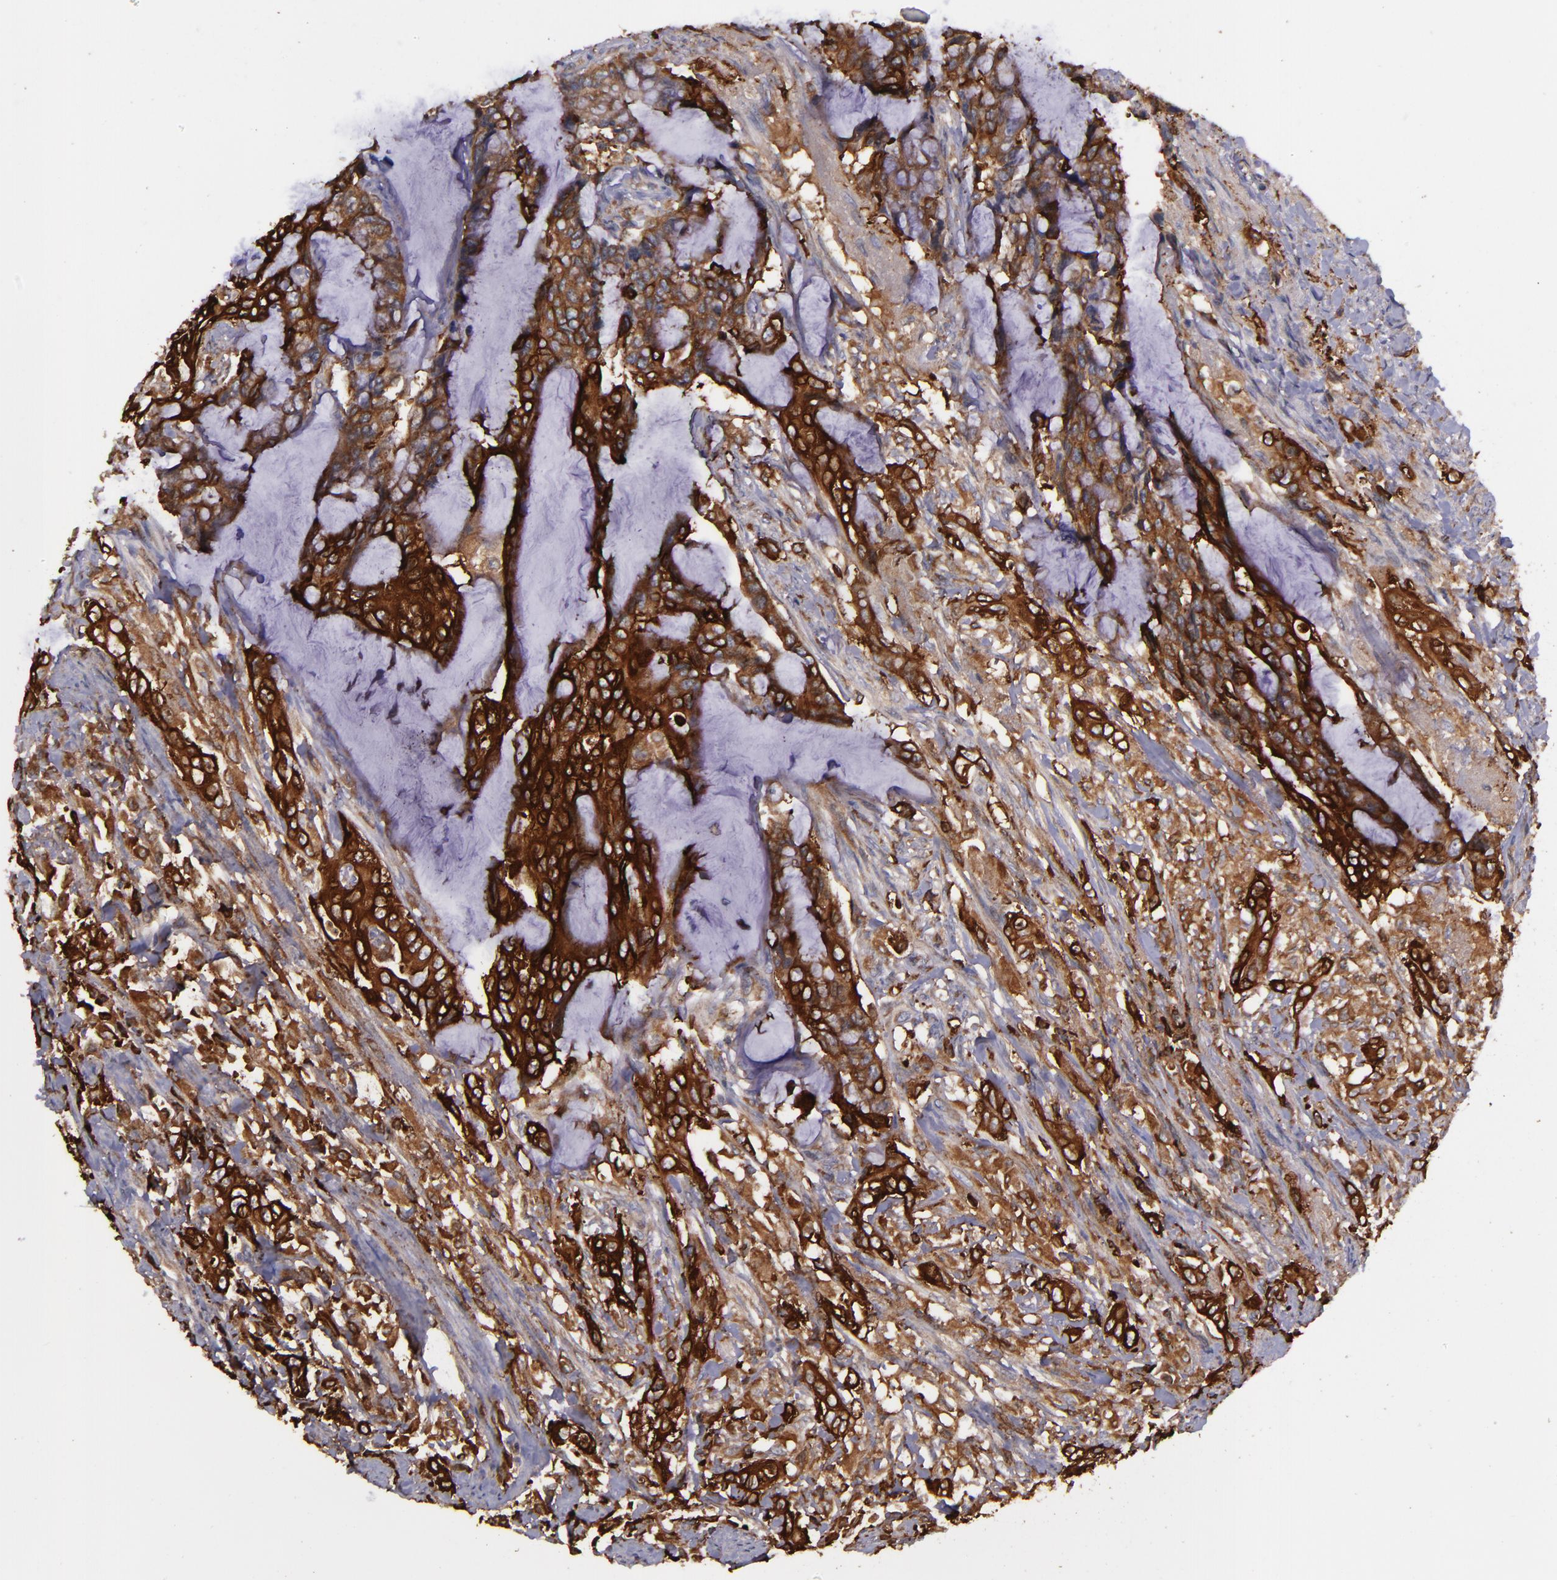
{"staining": {"intensity": "strong", "quantity": ">75%", "location": "cytoplasmic/membranous"}, "tissue": "colorectal cancer", "cell_type": "Tumor cells", "image_type": "cancer", "snomed": [{"axis": "morphology", "description": "Adenocarcinoma, NOS"}, {"axis": "topography", "description": "Rectum"}], "caption": "The histopathology image shows a brown stain indicating the presence of a protein in the cytoplasmic/membranous of tumor cells in colorectal cancer (adenocarcinoma). (DAB (3,3'-diaminobenzidine) IHC with brightfield microscopy, high magnification).", "gene": "SLC9A3R1", "patient": {"sex": "female", "age": 59}}